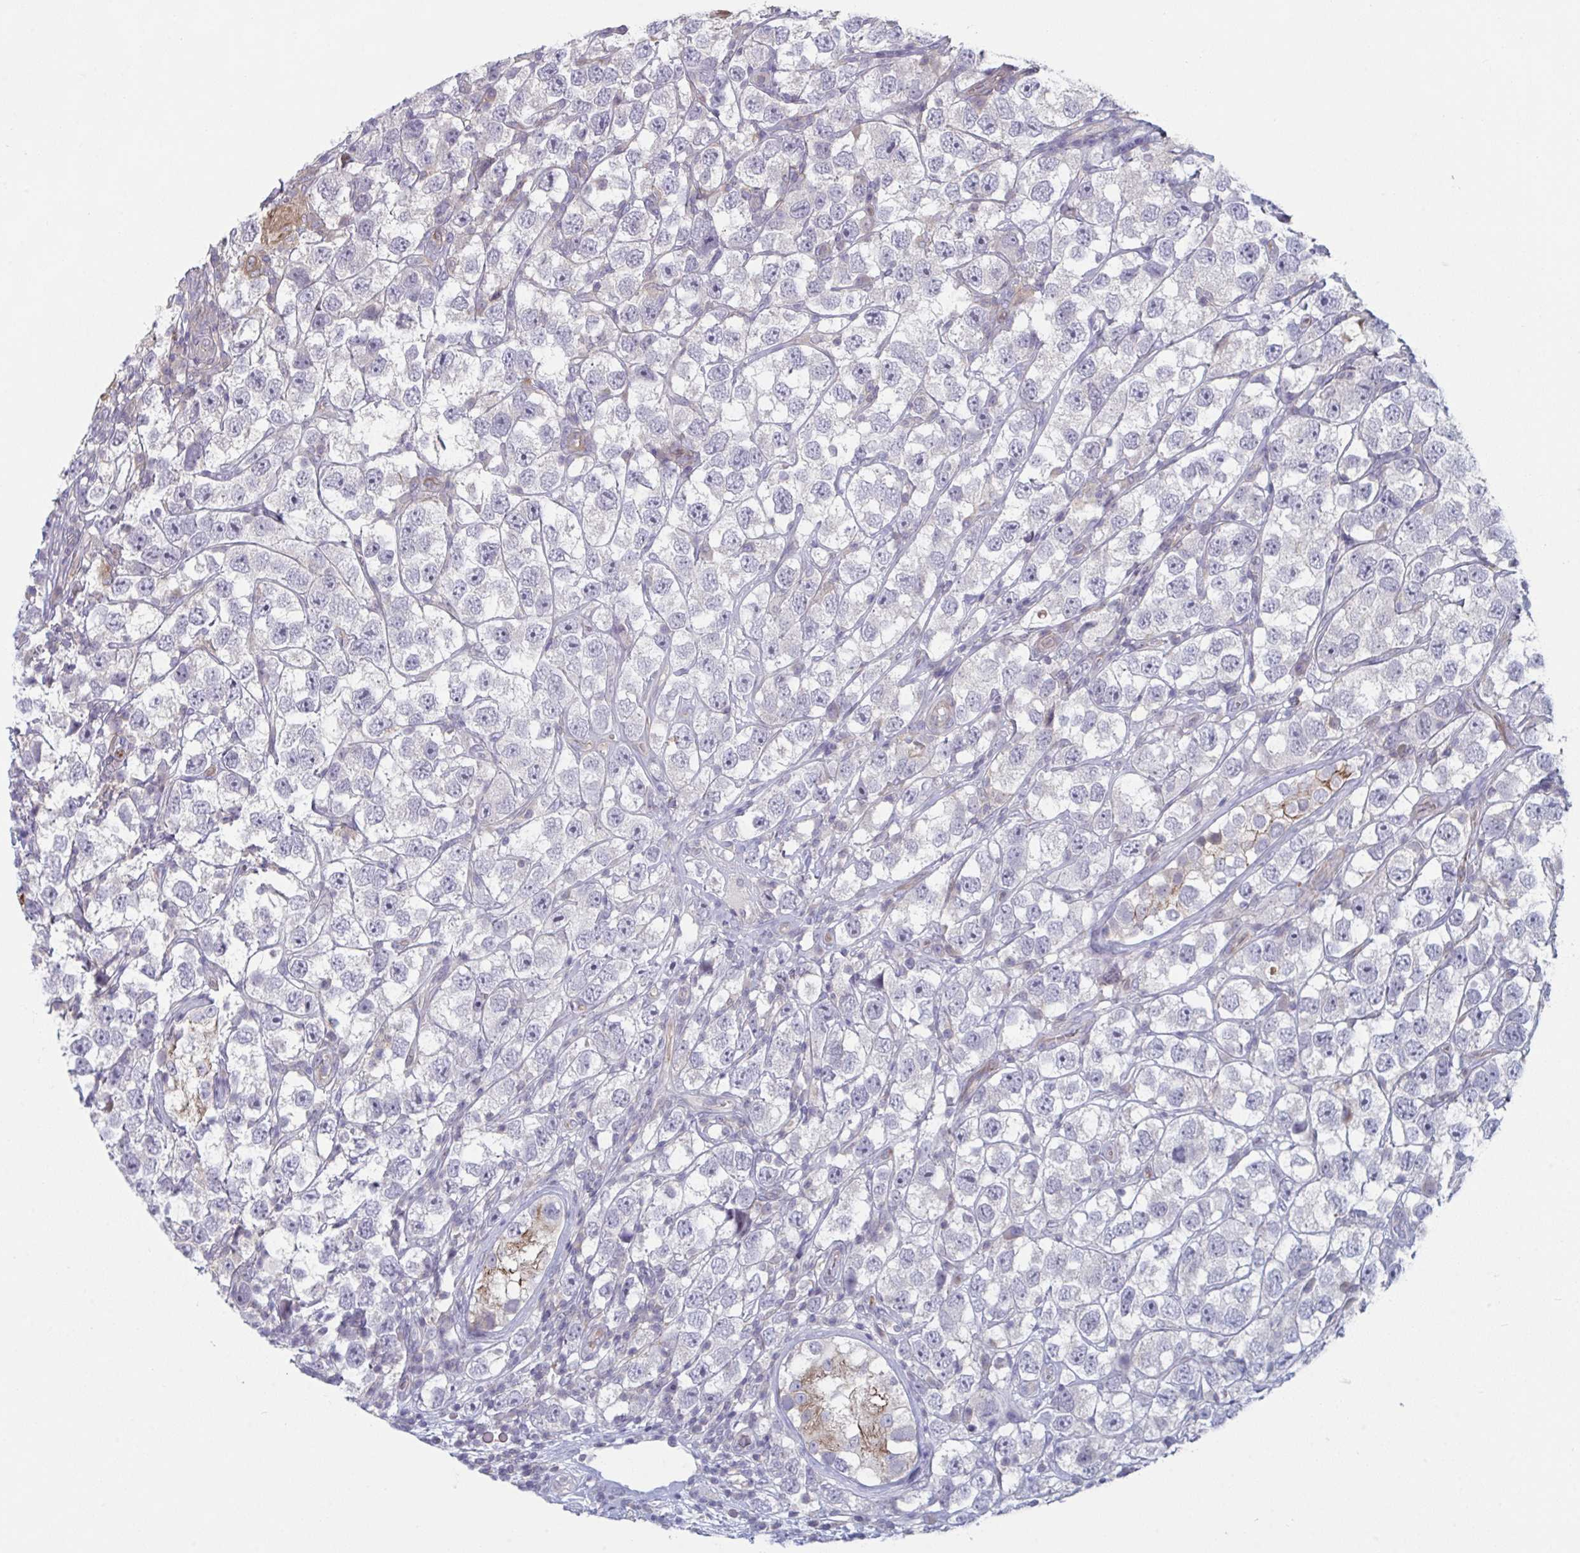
{"staining": {"intensity": "negative", "quantity": "none", "location": "none"}, "tissue": "testis cancer", "cell_type": "Tumor cells", "image_type": "cancer", "snomed": [{"axis": "morphology", "description": "Seminoma, NOS"}, {"axis": "topography", "description": "Testis"}], "caption": "Immunohistochemistry (IHC) micrograph of neoplastic tissue: human testis cancer (seminoma) stained with DAB displays no significant protein positivity in tumor cells. (Stains: DAB immunohistochemistry (IHC) with hematoxylin counter stain, Microscopy: brightfield microscopy at high magnification).", "gene": "STK26", "patient": {"sex": "male", "age": 26}}